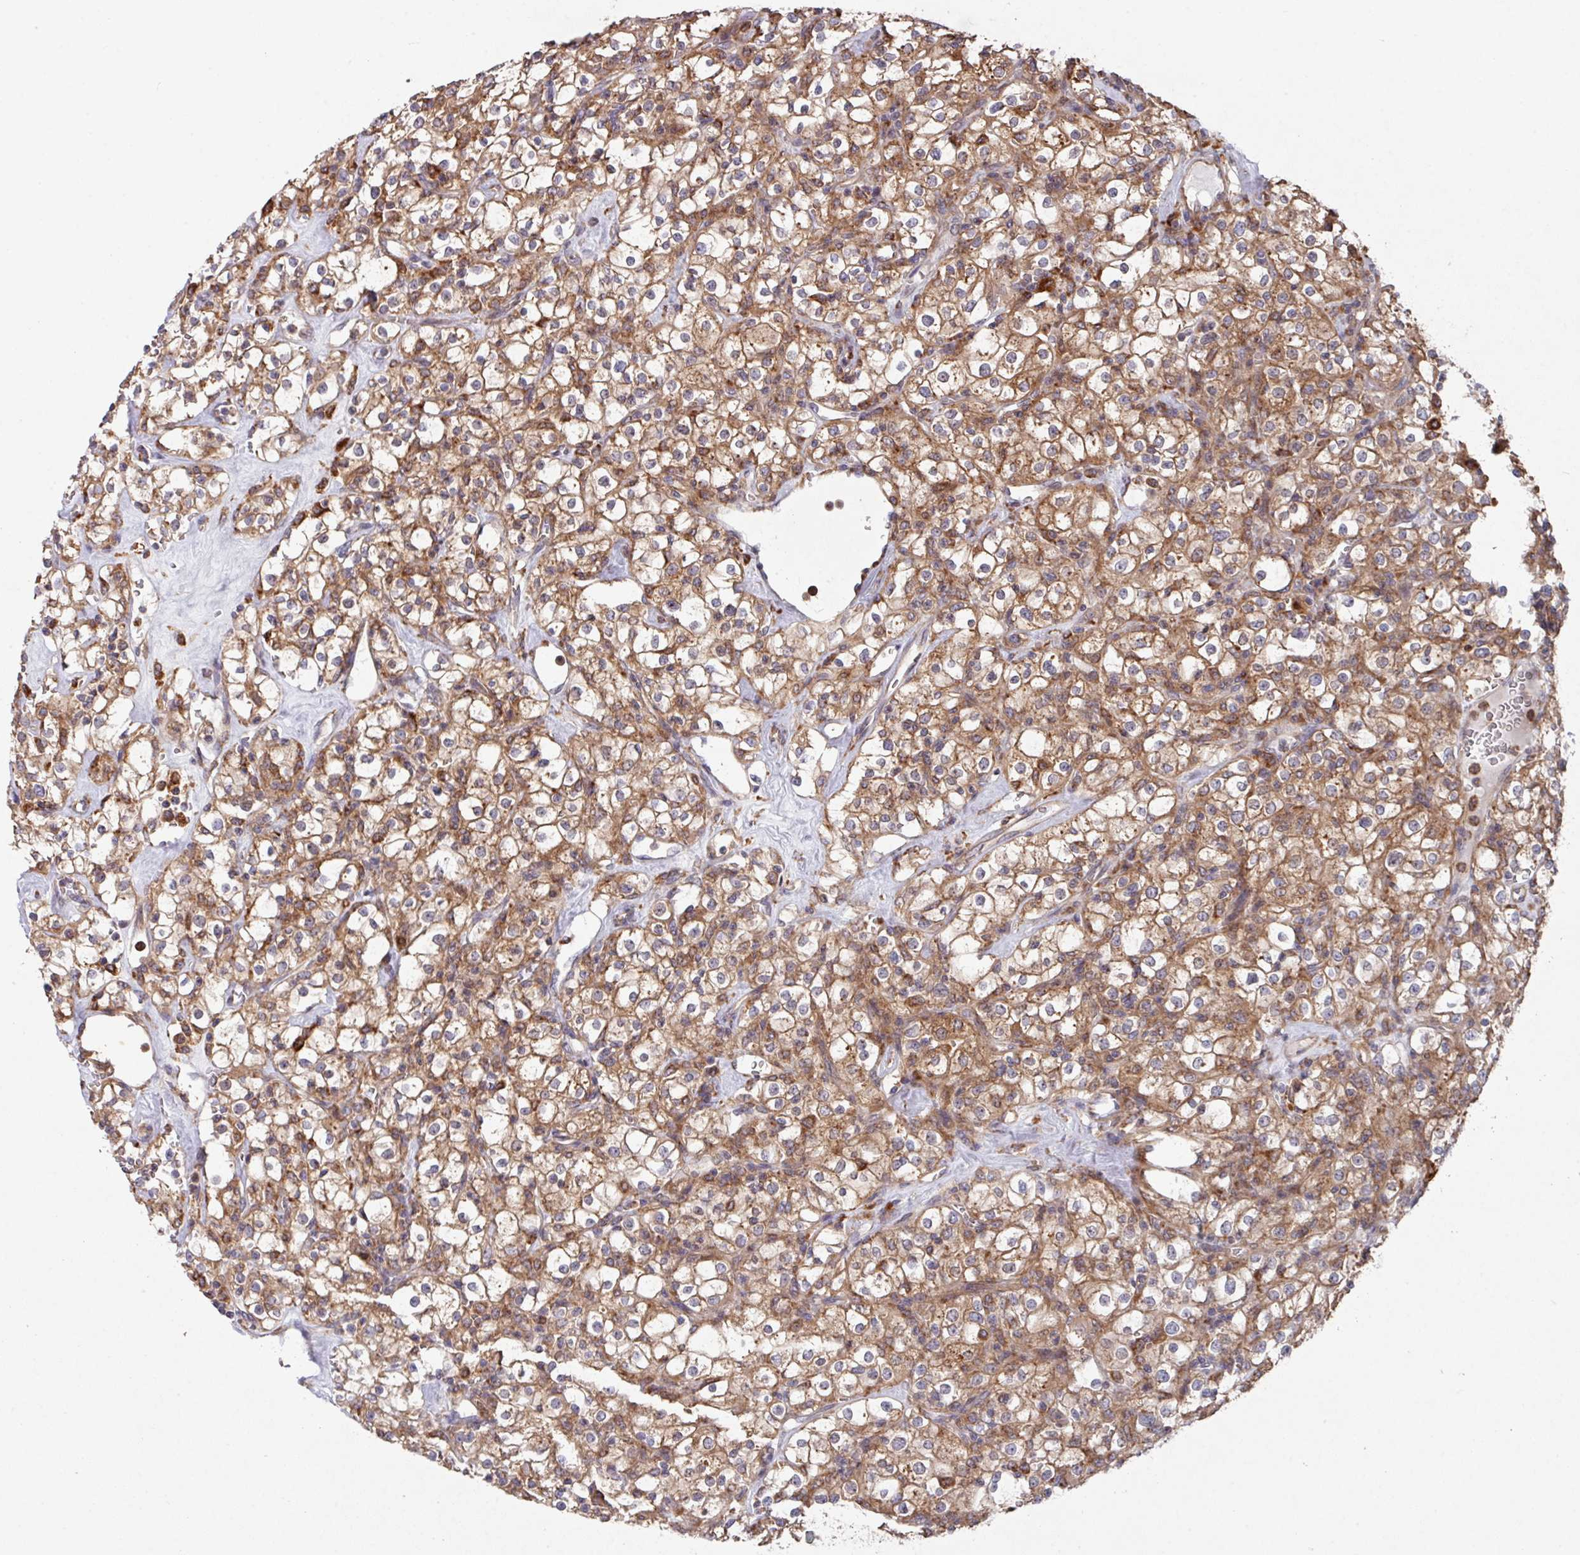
{"staining": {"intensity": "moderate", "quantity": ">75%", "location": "cytoplasmic/membranous"}, "tissue": "renal cancer", "cell_type": "Tumor cells", "image_type": "cancer", "snomed": [{"axis": "morphology", "description": "Adenocarcinoma, NOS"}, {"axis": "topography", "description": "Kidney"}], "caption": "A high-resolution micrograph shows immunohistochemistry staining of renal cancer, which shows moderate cytoplasmic/membranous positivity in approximately >75% of tumor cells.", "gene": "TRIM14", "patient": {"sex": "female", "age": 74}}